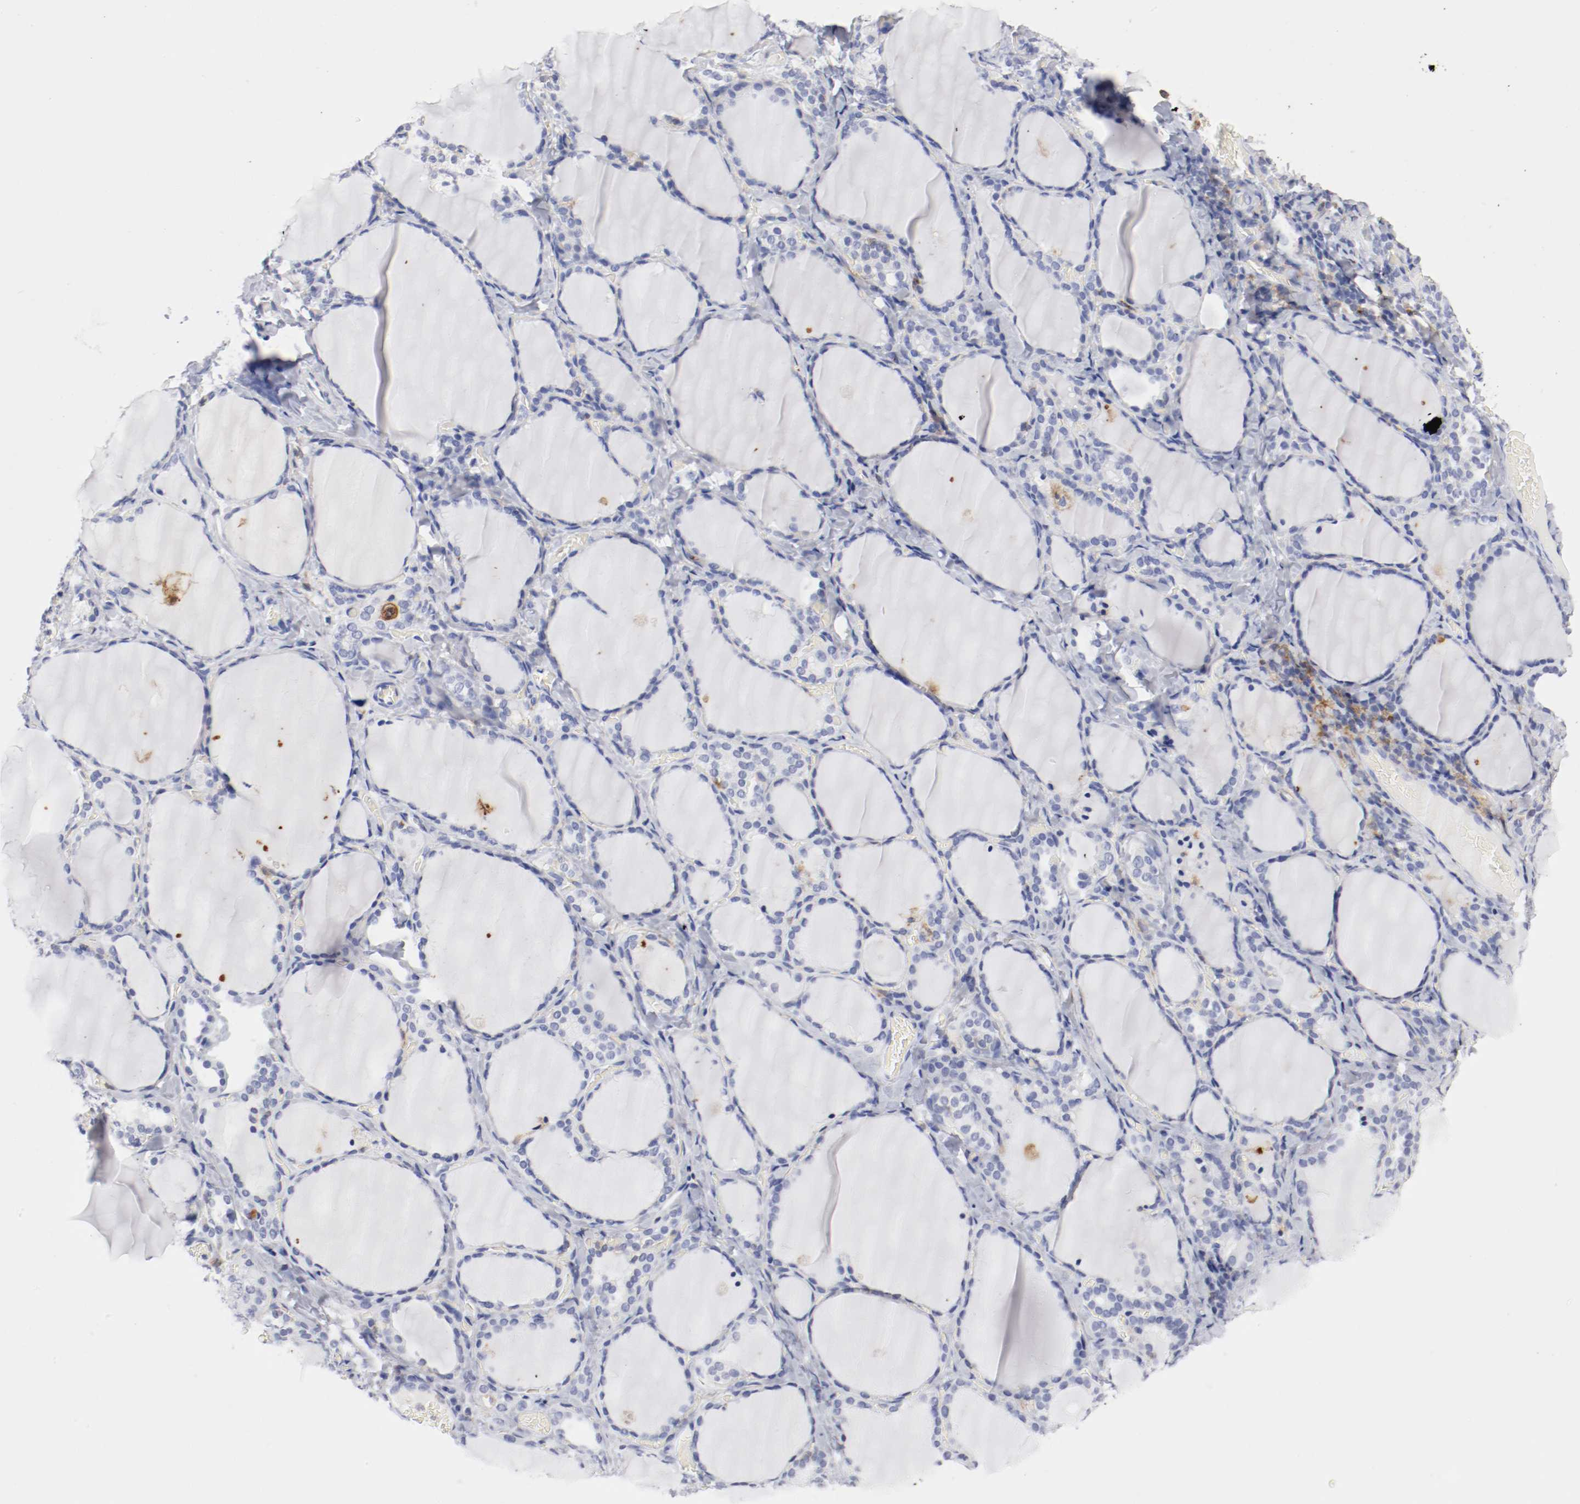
{"staining": {"intensity": "negative", "quantity": "none", "location": "none"}, "tissue": "thyroid gland", "cell_type": "Glandular cells", "image_type": "normal", "snomed": [{"axis": "morphology", "description": "Normal tissue, NOS"}, {"axis": "morphology", "description": "Papillary adenocarcinoma, NOS"}, {"axis": "topography", "description": "Thyroid gland"}], "caption": "This image is of benign thyroid gland stained with immunohistochemistry (IHC) to label a protein in brown with the nuclei are counter-stained blue. There is no expression in glandular cells. Nuclei are stained in blue.", "gene": "ITGAX", "patient": {"sex": "female", "age": 30}}